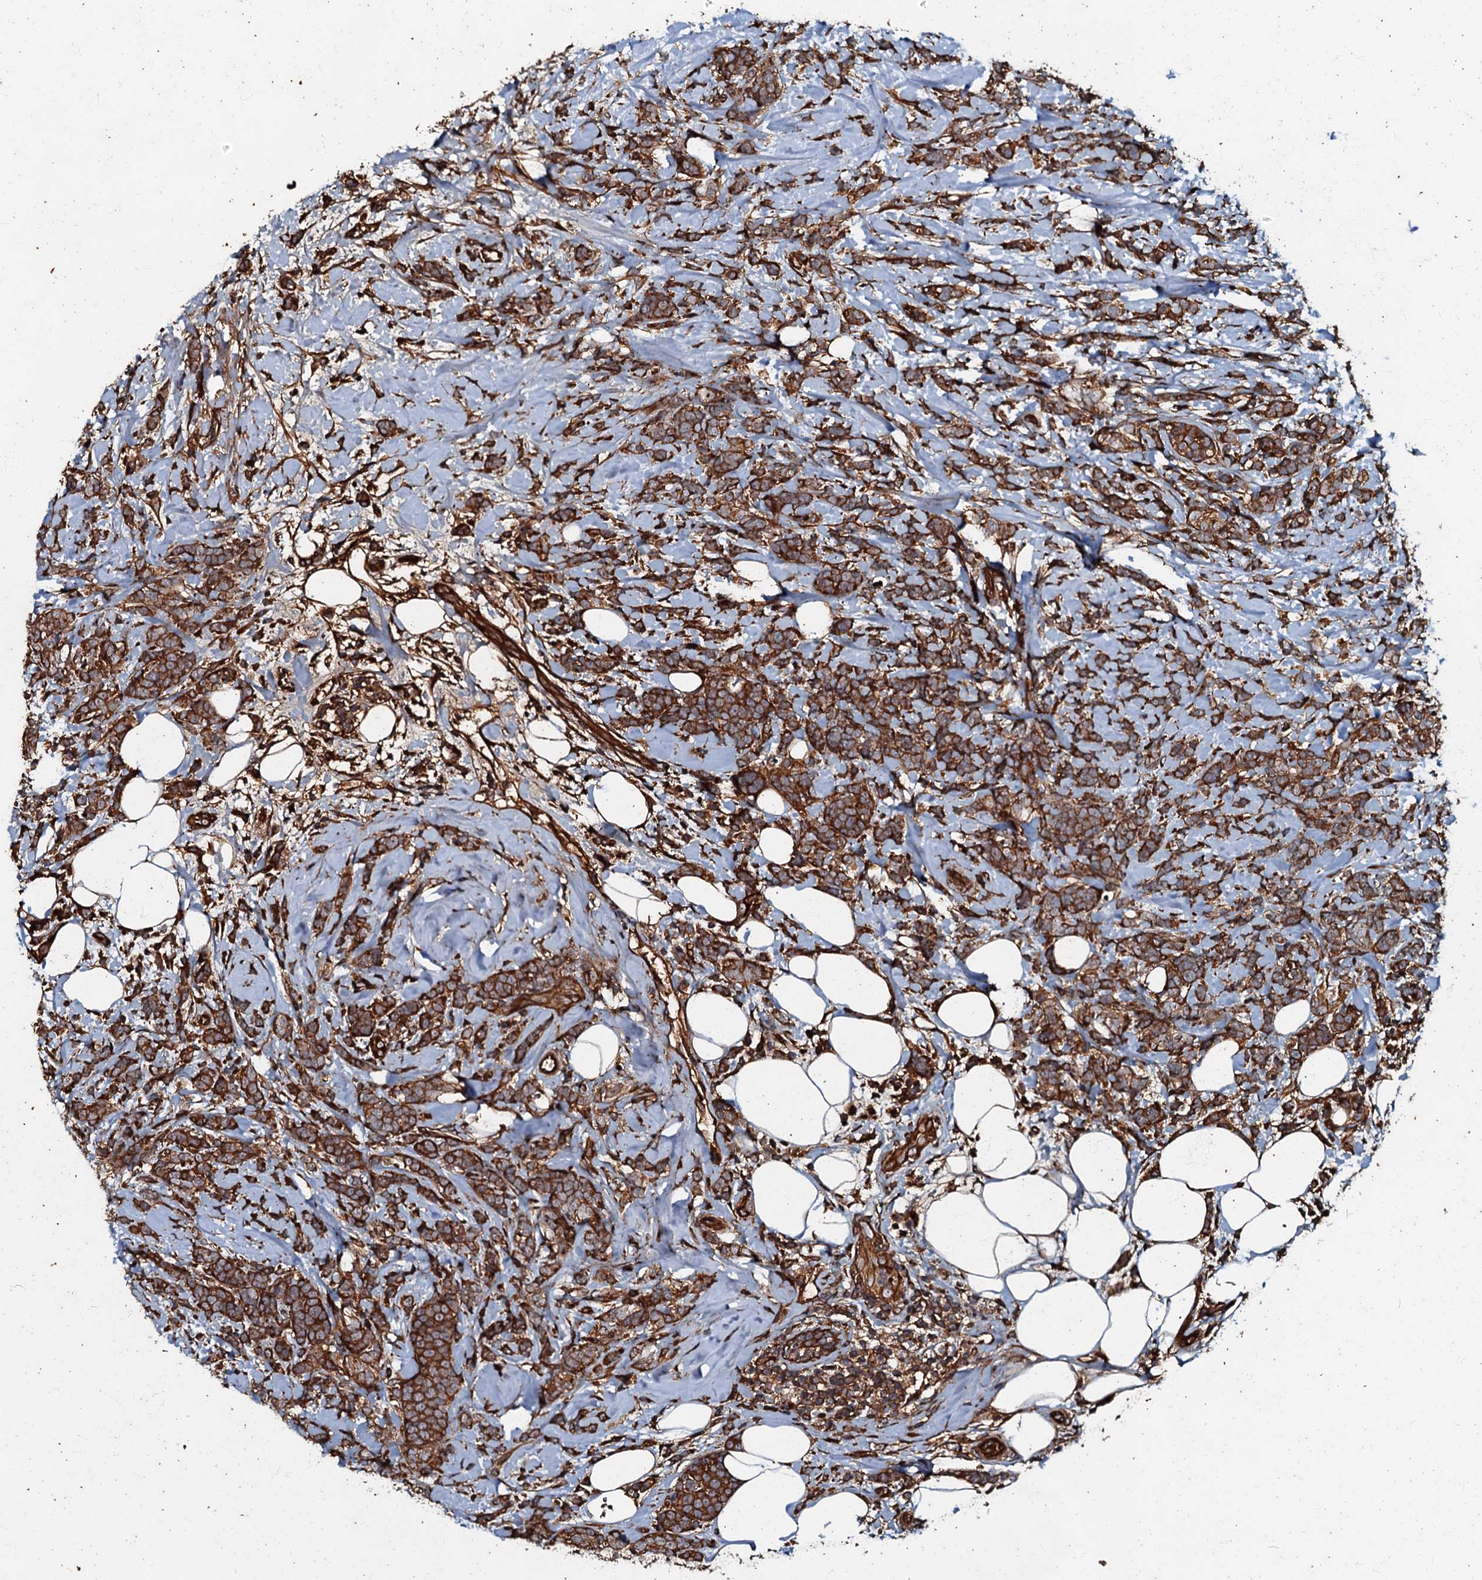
{"staining": {"intensity": "strong", "quantity": ">75%", "location": "cytoplasmic/membranous"}, "tissue": "breast cancer", "cell_type": "Tumor cells", "image_type": "cancer", "snomed": [{"axis": "morphology", "description": "Lobular carcinoma"}, {"axis": "topography", "description": "Breast"}], "caption": "DAB immunohistochemical staining of human breast cancer (lobular carcinoma) exhibits strong cytoplasmic/membranous protein positivity in approximately >75% of tumor cells. (IHC, brightfield microscopy, high magnification).", "gene": "BLOC1S6", "patient": {"sex": "female", "age": 58}}